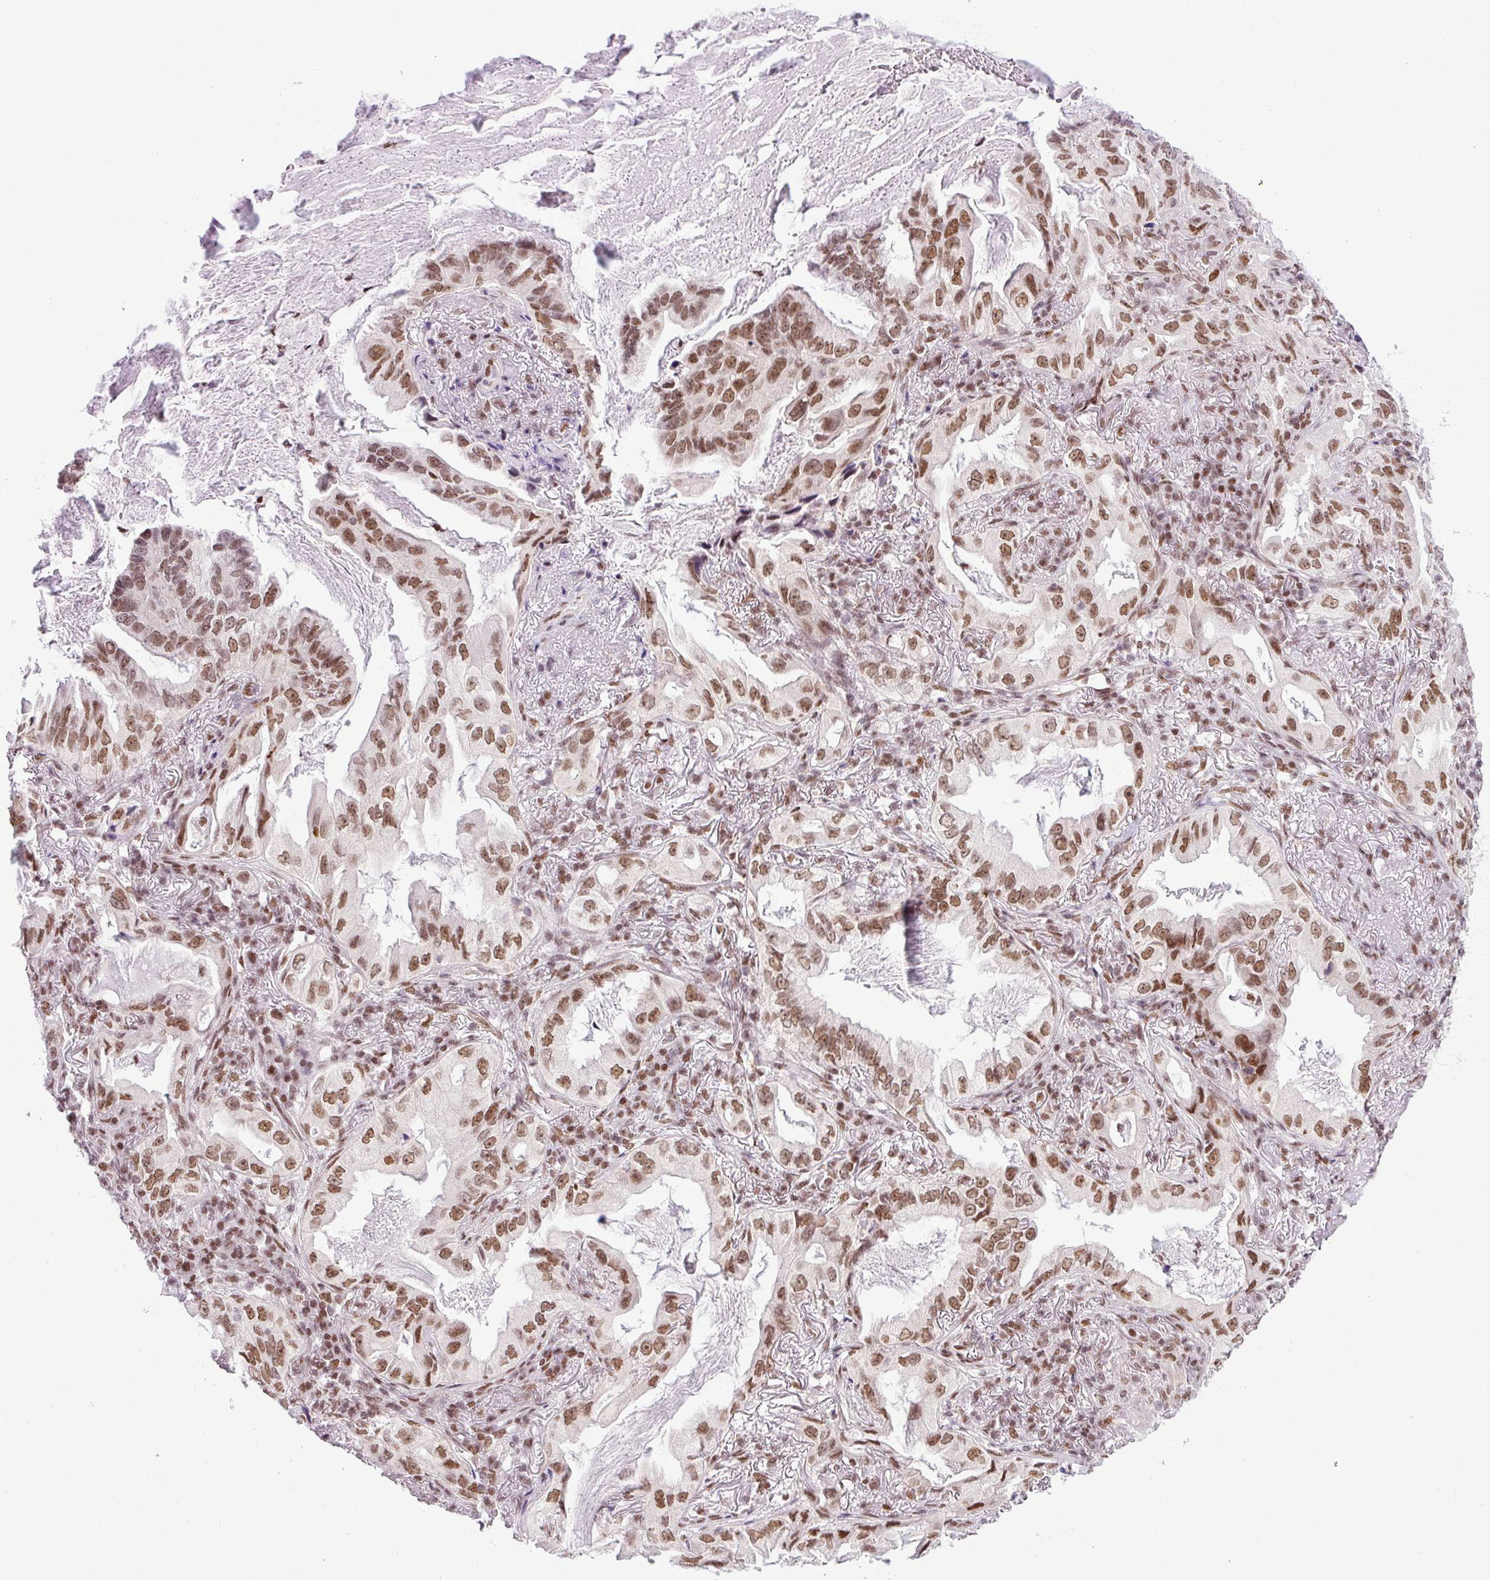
{"staining": {"intensity": "moderate", "quantity": ">75%", "location": "nuclear"}, "tissue": "lung cancer", "cell_type": "Tumor cells", "image_type": "cancer", "snomed": [{"axis": "morphology", "description": "Adenocarcinoma, NOS"}, {"axis": "topography", "description": "Lung"}], "caption": "IHC (DAB) staining of human adenocarcinoma (lung) demonstrates moderate nuclear protein expression in approximately >75% of tumor cells. (IHC, brightfield microscopy, high magnification).", "gene": "ARL6IP4", "patient": {"sex": "female", "age": 69}}